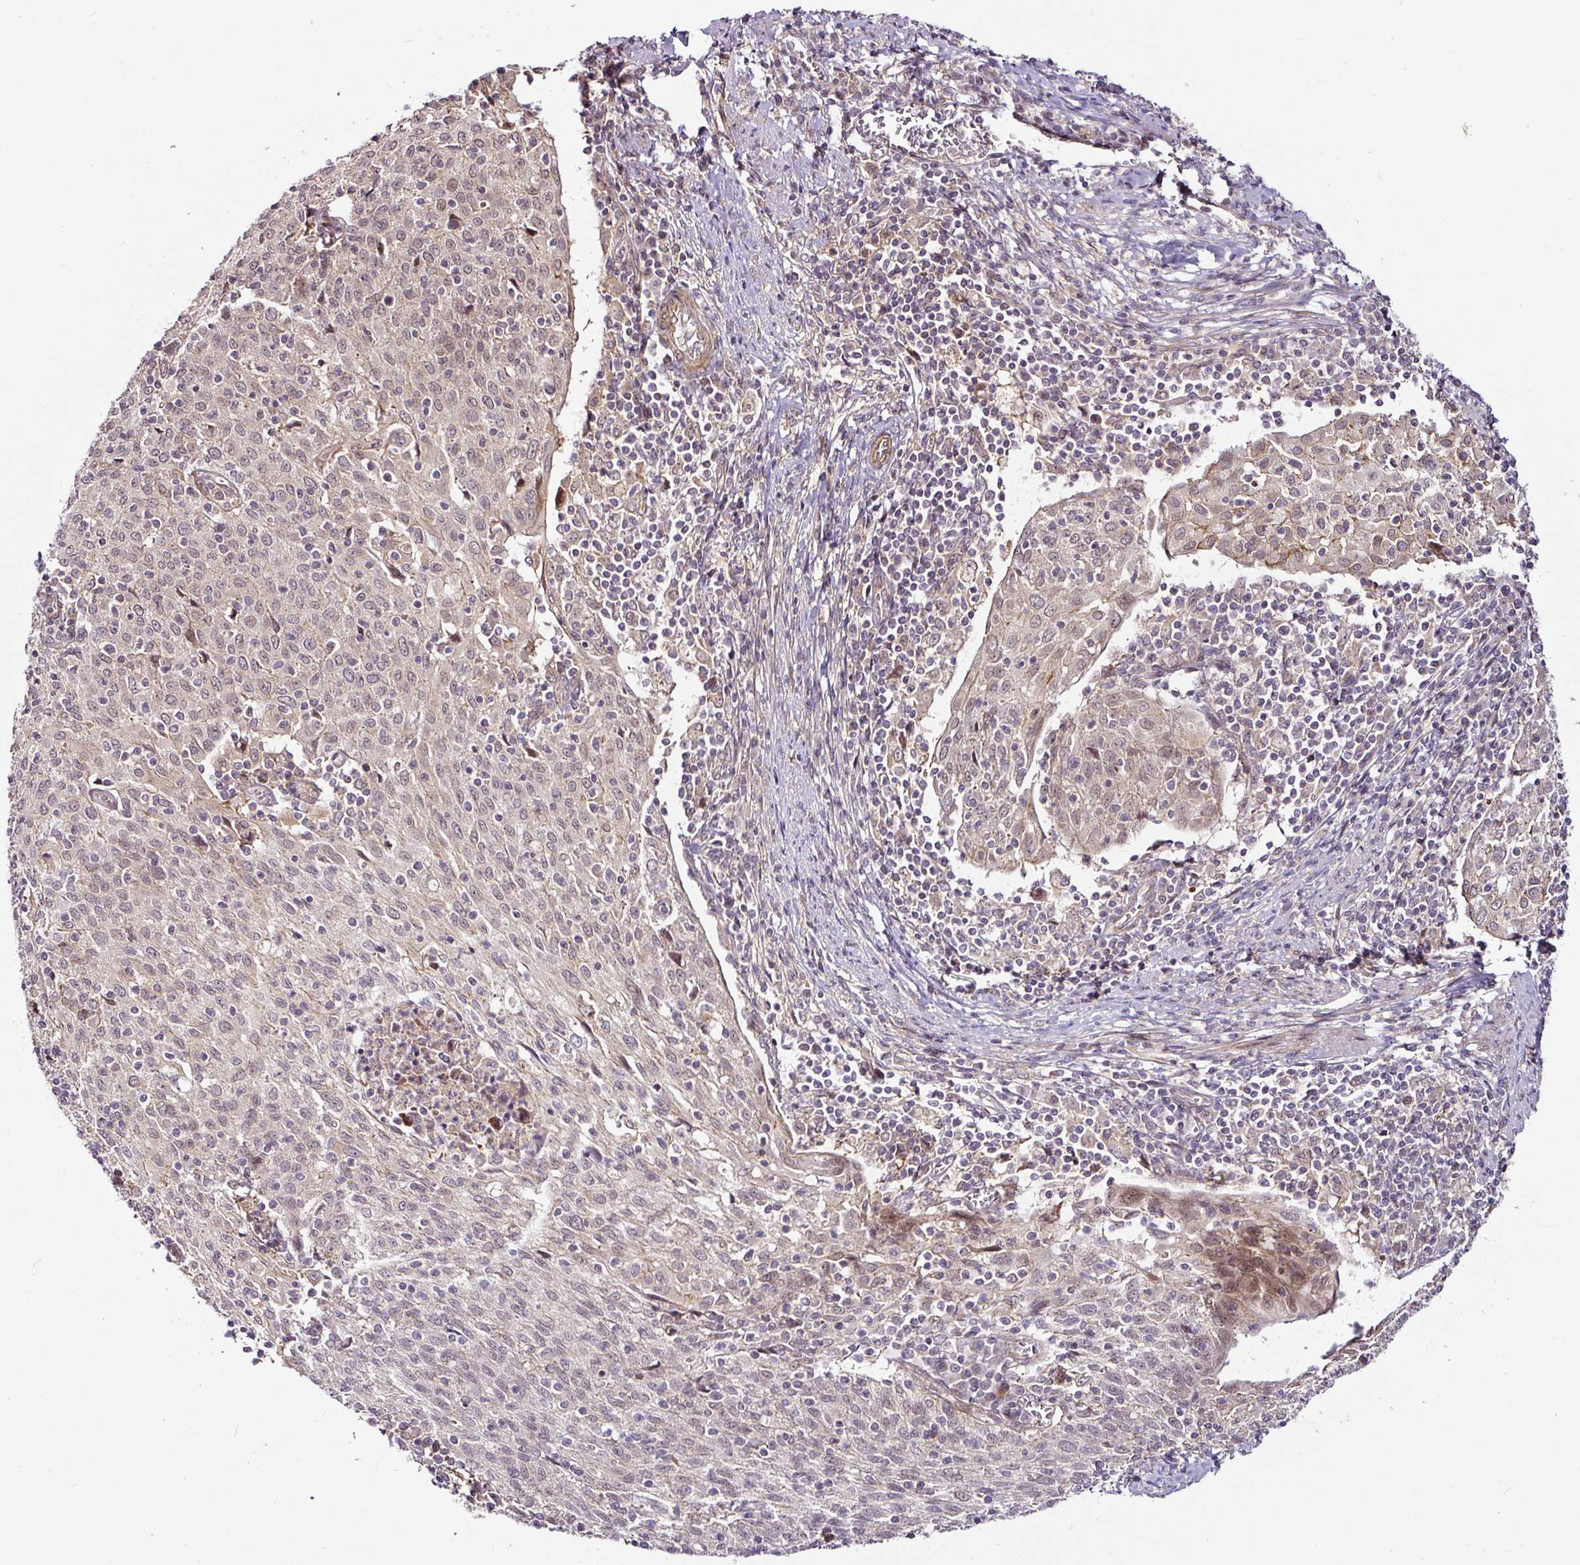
{"staining": {"intensity": "moderate", "quantity": "<25%", "location": "nuclear"}, "tissue": "cervical cancer", "cell_type": "Tumor cells", "image_type": "cancer", "snomed": [{"axis": "morphology", "description": "Squamous cell carcinoma, NOS"}, {"axis": "topography", "description": "Cervix"}], "caption": "Cervical cancer stained with a brown dye demonstrates moderate nuclear positive positivity in approximately <25% of tumor cells.", "gene": "DCAF13", "patient": {"sex": "female", "age": 52}}